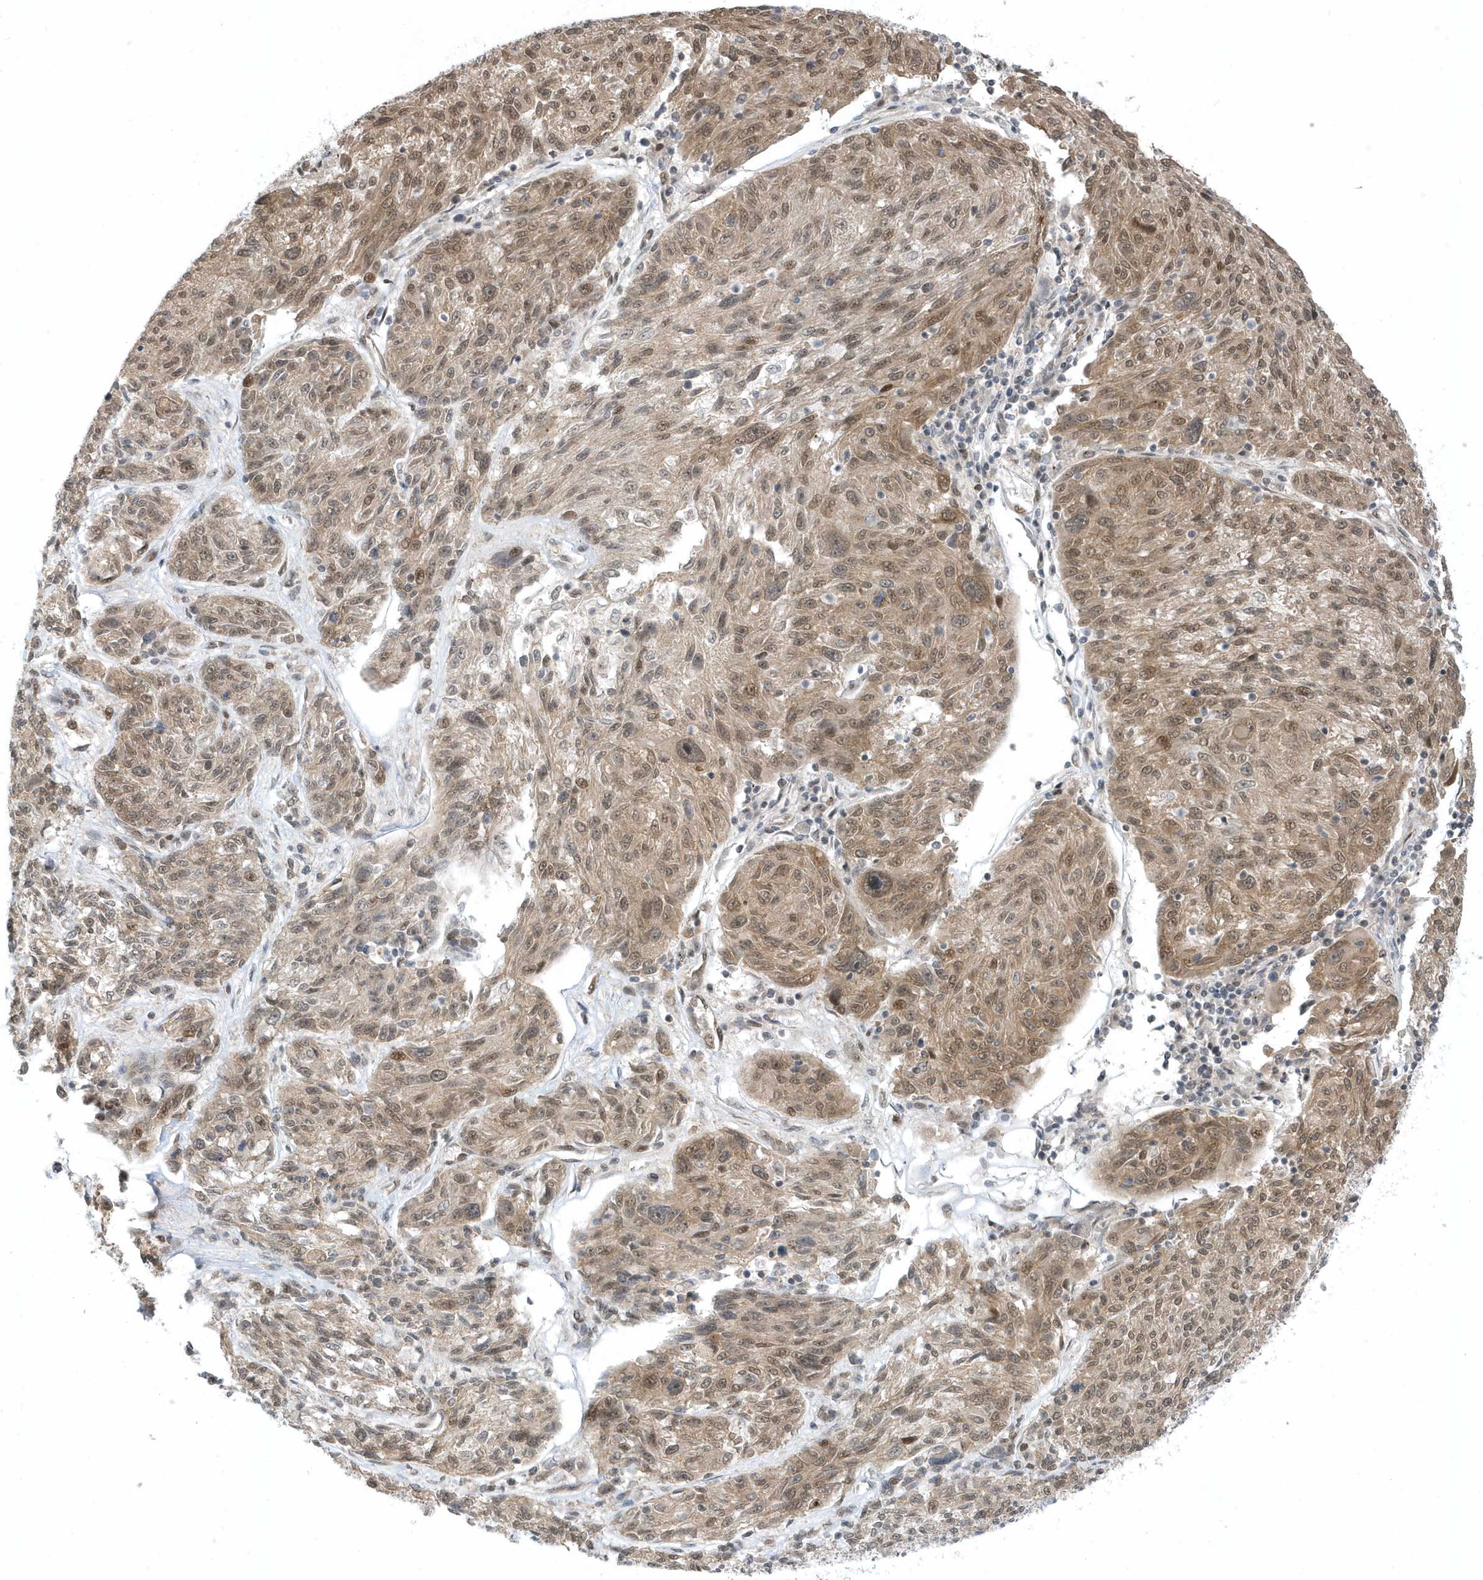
{"staining": {"intensity": "moderate", "quantity": ">75%", "location": "cytoplasmic/membranous,nuclear"}, "tissue": "melanoma", "cell_type": "Tumor cells", "image_type": "cancer", "snomed": [{"axis": "morphology", "description": "Malignant melanoma, NOS"}, {"axis": "topography", "description": "Skin"}], "caption": "Immunohistochemical staining of melanoma demonstrates medium levels of moderate cytoplasmic/membranous and nuclear protein staining in approximately >75% of tumor cells.", "gene": "USP53", "patient": {"sex": "male", "age": 53}}